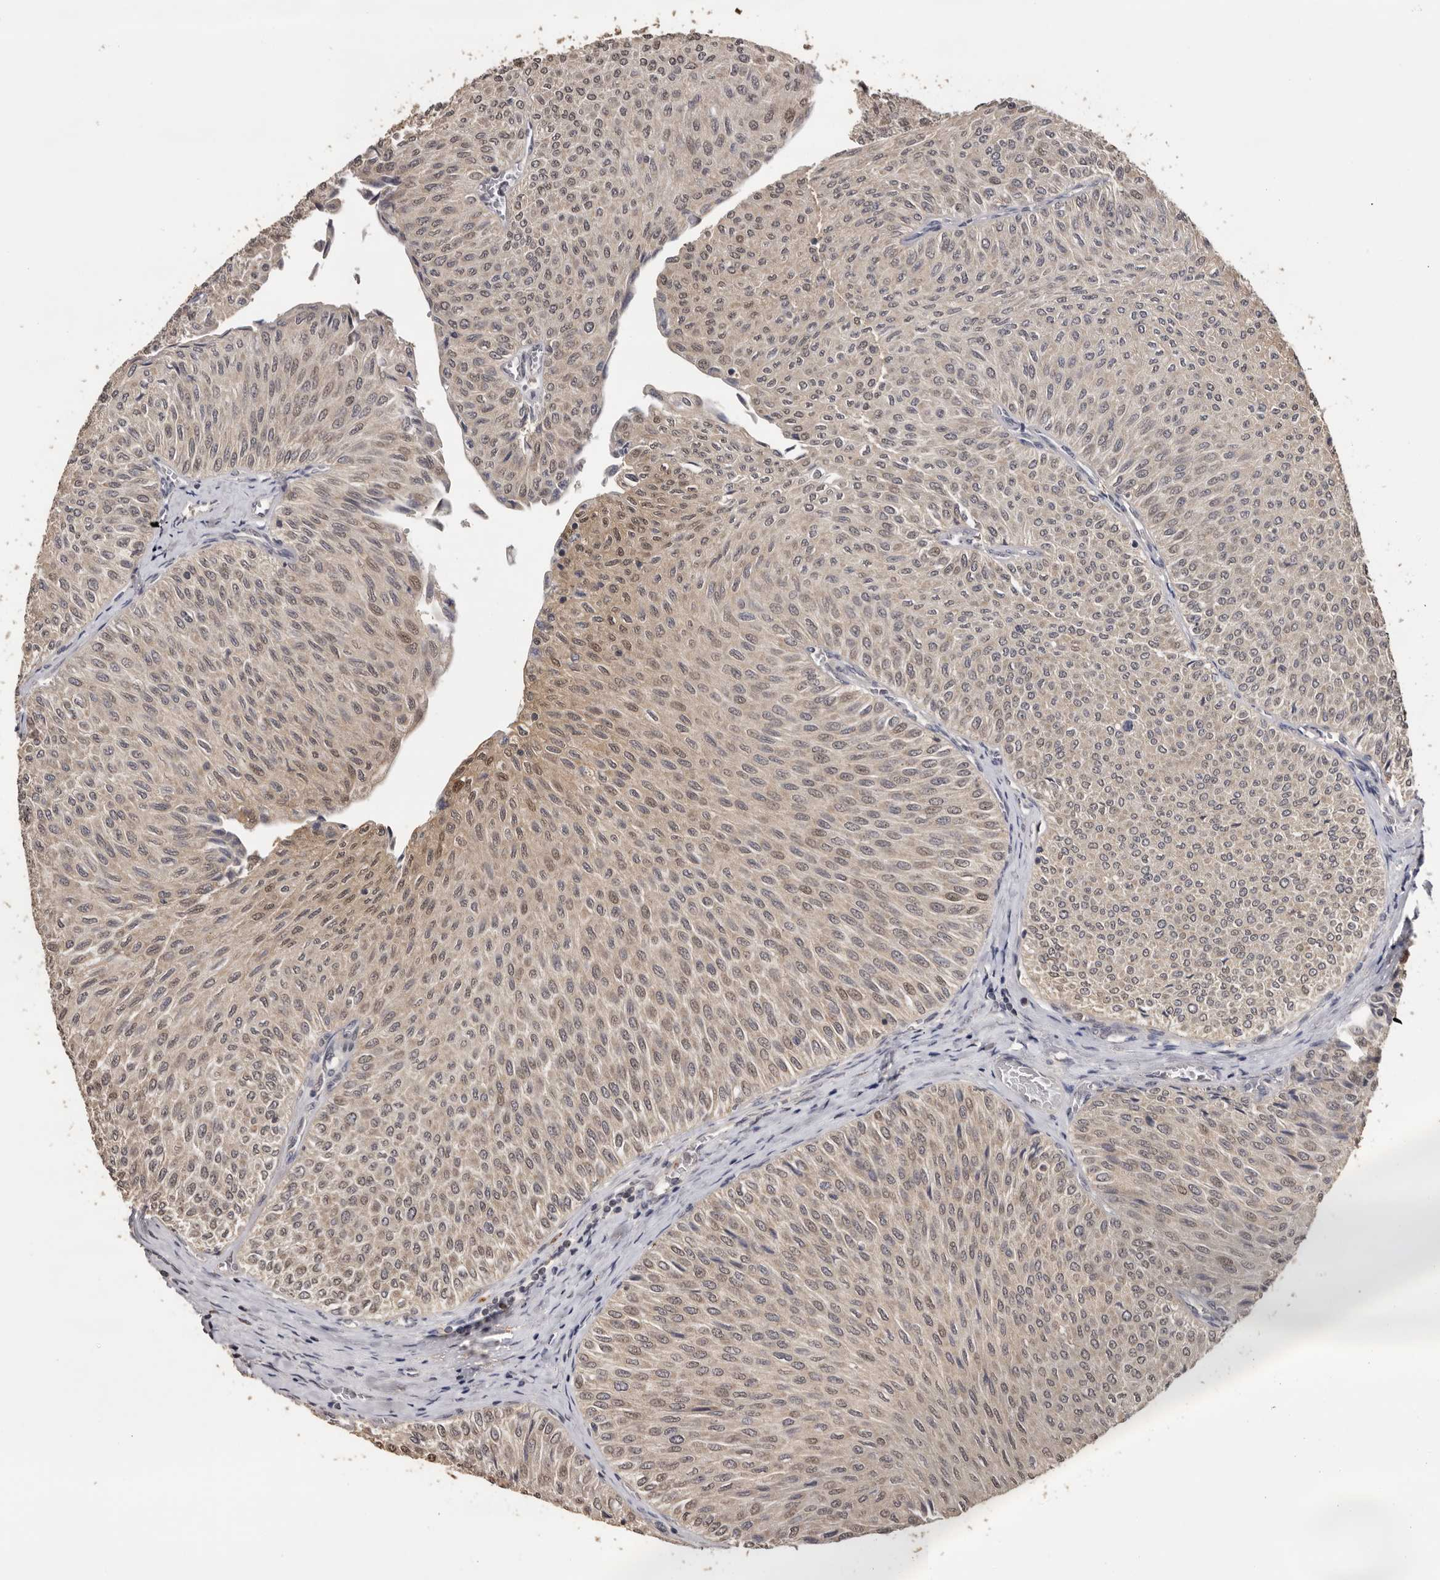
{"staining": {"intensity": "weak", "quantity": ">75%", "location": "cytoplasmic/membranous,nuclear"}, "tissue": "urothelial cancer", "cell_type": "Tumor cells", "image_type": "cancer", "snomed": [{"axis": "morphology", "description": "Urothelial carcinoma, Low grade"}, {"axis": "topography", "description": "Urinary bladder"}], "caption": "Protein expression analysis of human low-grade urothelial carcinoma reveals weak cytoplasmic/membranous and nuclear positivity in about >75% of tumor cells.", "gene": "KIF2B", "patient": {"sex": "male", "age": 78}}